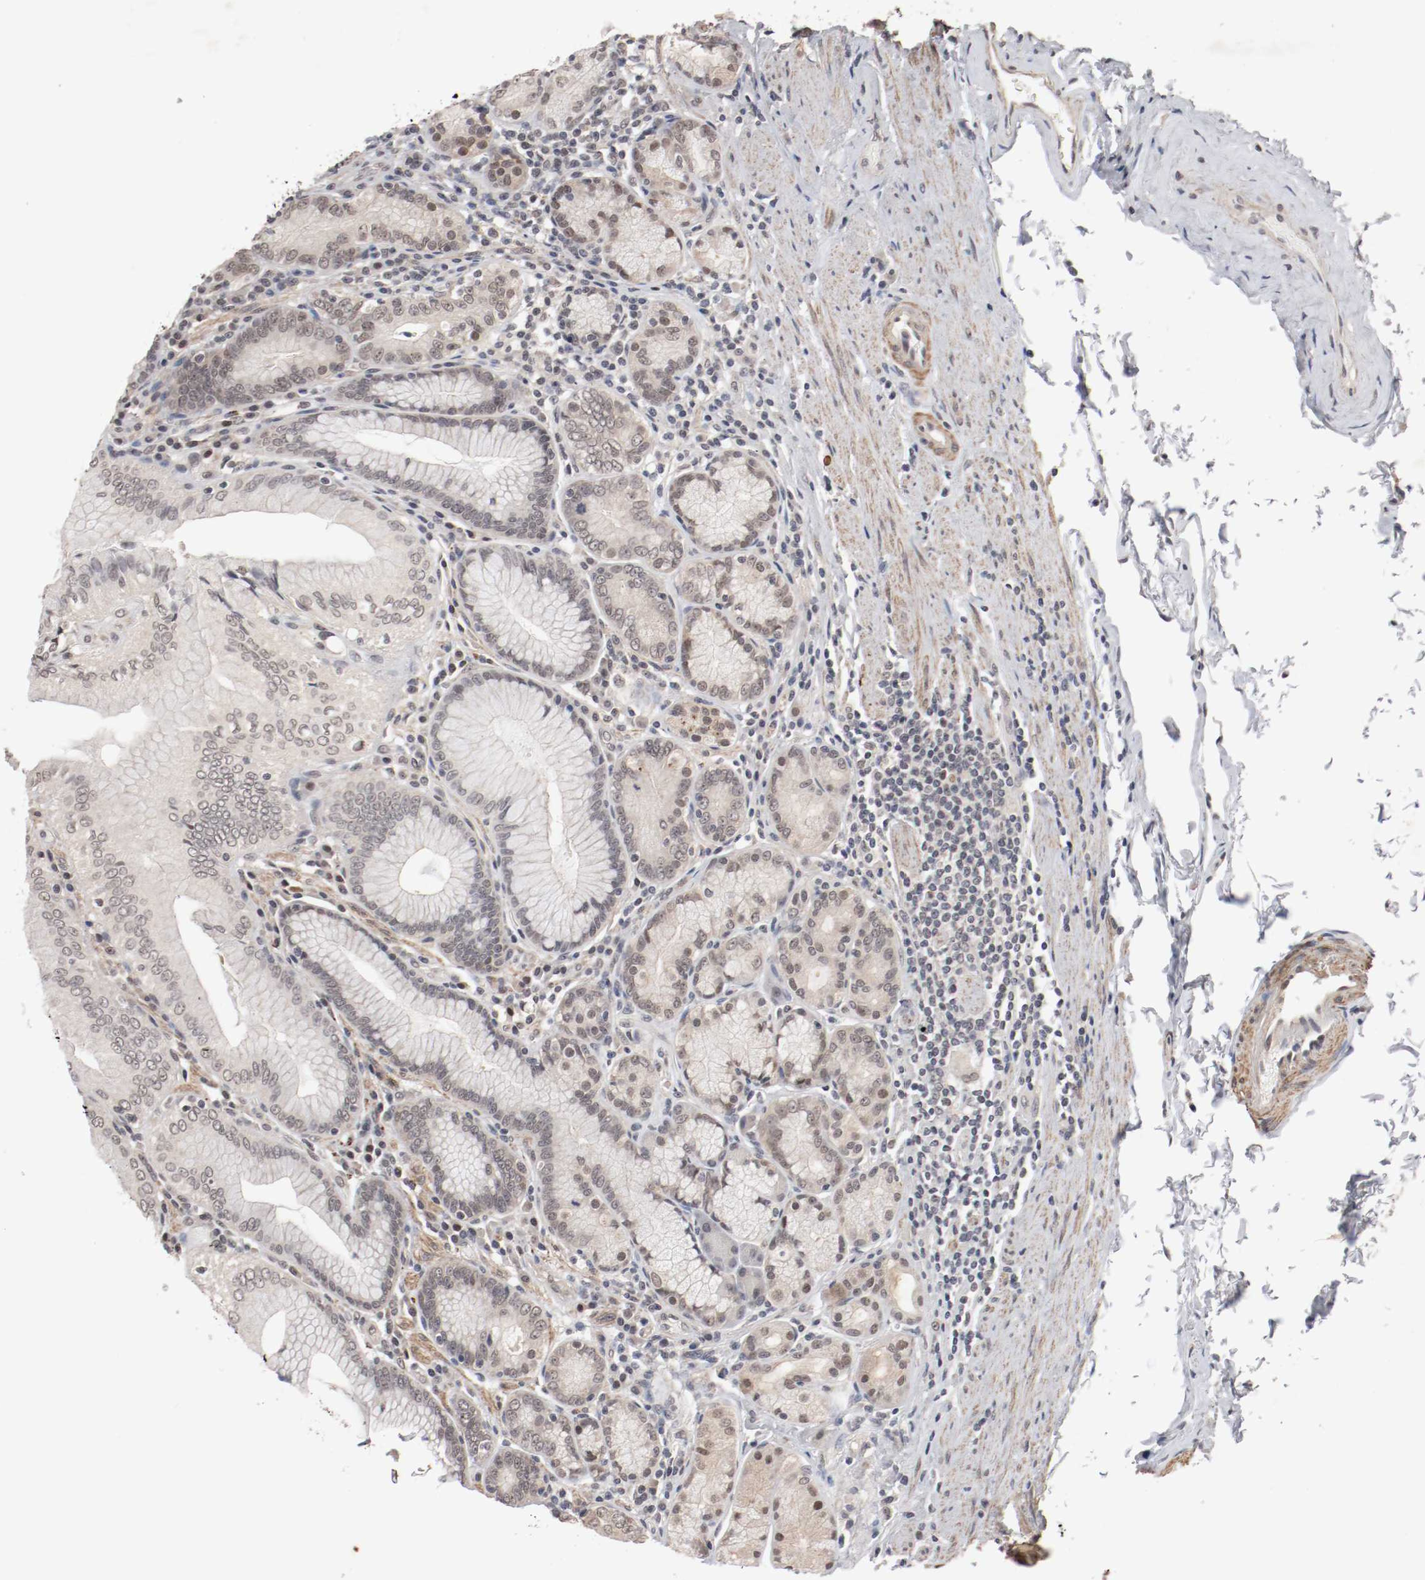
{"staining": {"intensity": "moderate", "quantity": "25%-75%", "location": "nuclear"}, "tissue": "stomach", "cell_type": "Glandular cells", "image_type": "normal", "snomed": [{"axis": "morphology", "description": "Normal tissue, NOS"}, {"axis": "topography", "description": "Stomach, lower"}], "caption": "IHC (DAB (3,3'-diaminobenzidine)) staining of normal stomach displays moderate nuclear protein staining in approximately 25%-75% of glandular cells.", "gene": "CSNK2B", "patient": {"sex": "female", "age": 76}}